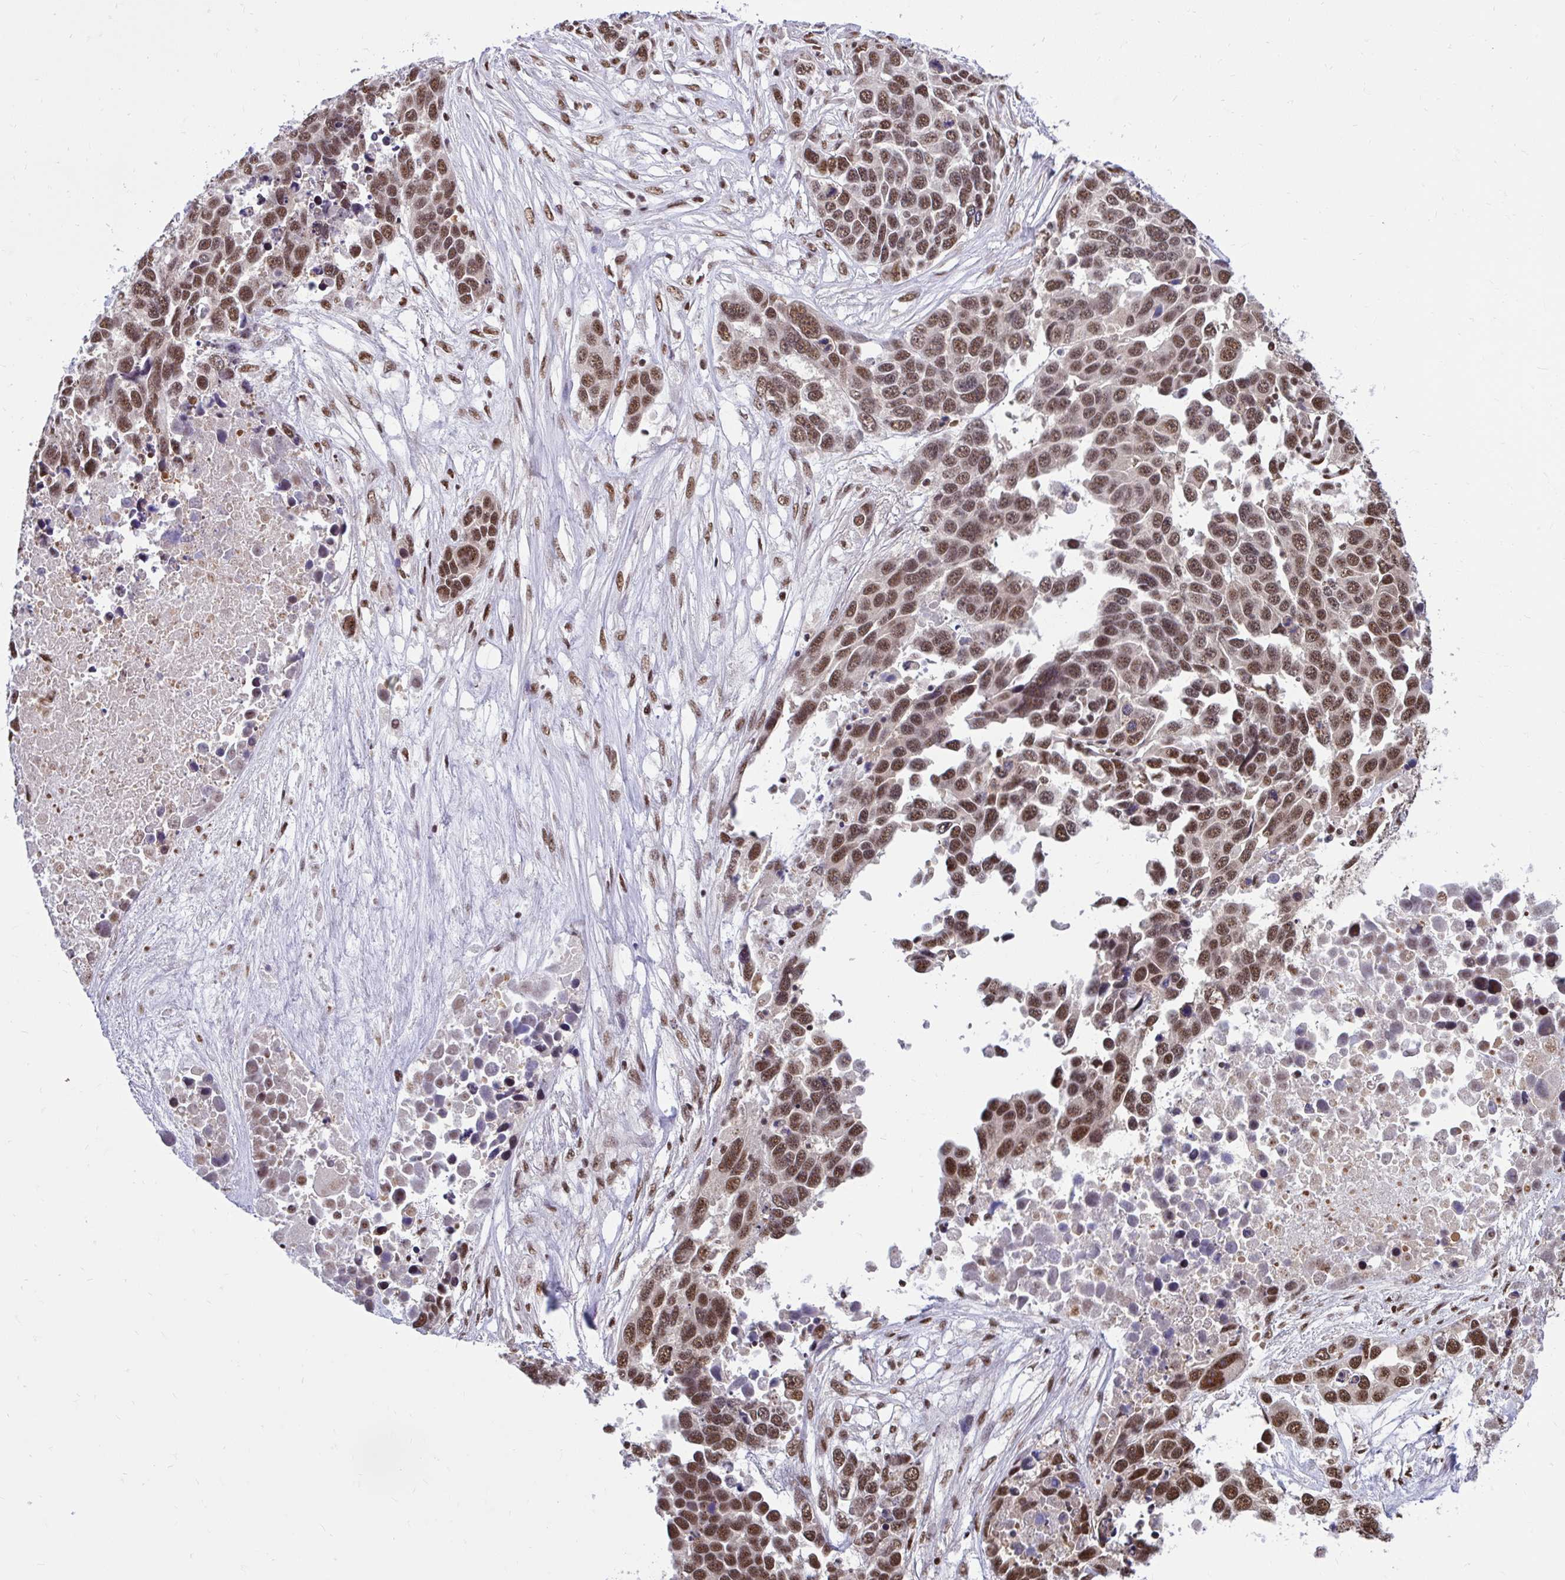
{"staining": {"intensity": "moderate", "quantity": ">75%", "location": "nuclear"}, "tissue": "ovarian cancer", "cell_type": "Tumor cells", "image_type": "cancer", "snomed": [{"axis": "morphology", "description": "Cystadenocarcinoma, serous, NOS"}, {"axis": "topography", "description": "Ovary"}], "caption": "Protein positivity by immunohistochemistry (IHC) demonstrates moderate nuclear expression in approximately >75% of tumor cells in ovarian serous cystadenocarcinoma.", "gene": "ABCA9", "patient": {"sex": "female", "age": 76}}